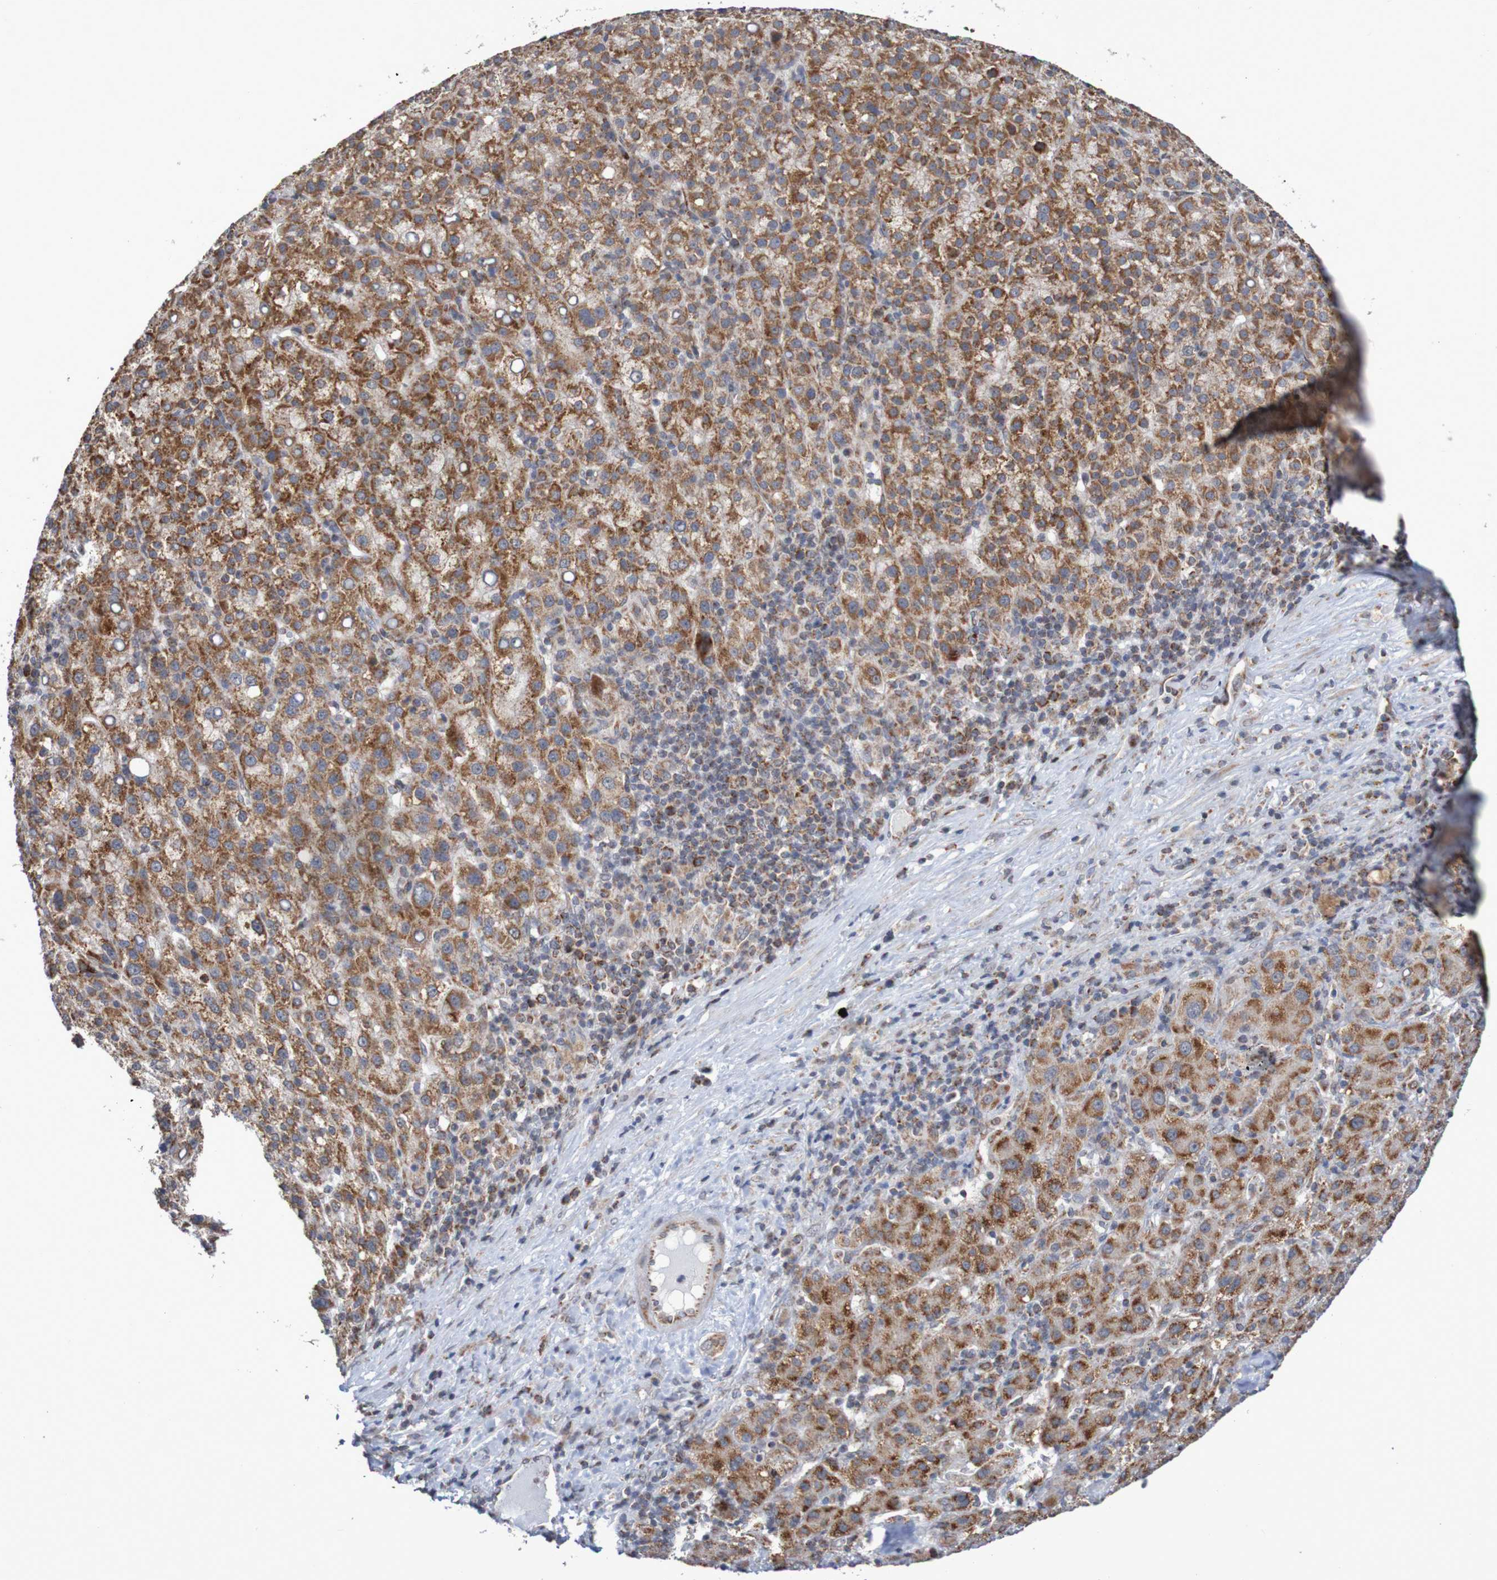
{"staining": {"intensity": "strong", "quantity": ">75%", "location": "cytoplasmic/membranous"}, "tissue": "liver cancer", "cell_type": "Tumor cells", "image_type": "cancer", "snomed": [{"axis": "morphology", "description": "Carcinoma, Hepatocellular, NOS"}, {"axis": "topography", "description": "Liver"}], "caption": "The photomicrograph demonstrates a brown stain indicating the presence of a protein in the cytoplasmic/membranous of tumor cells in liver hepatocellular carcinoma.", "gene": "DVL1", "patient": {"sex": "female", "age": 58}}